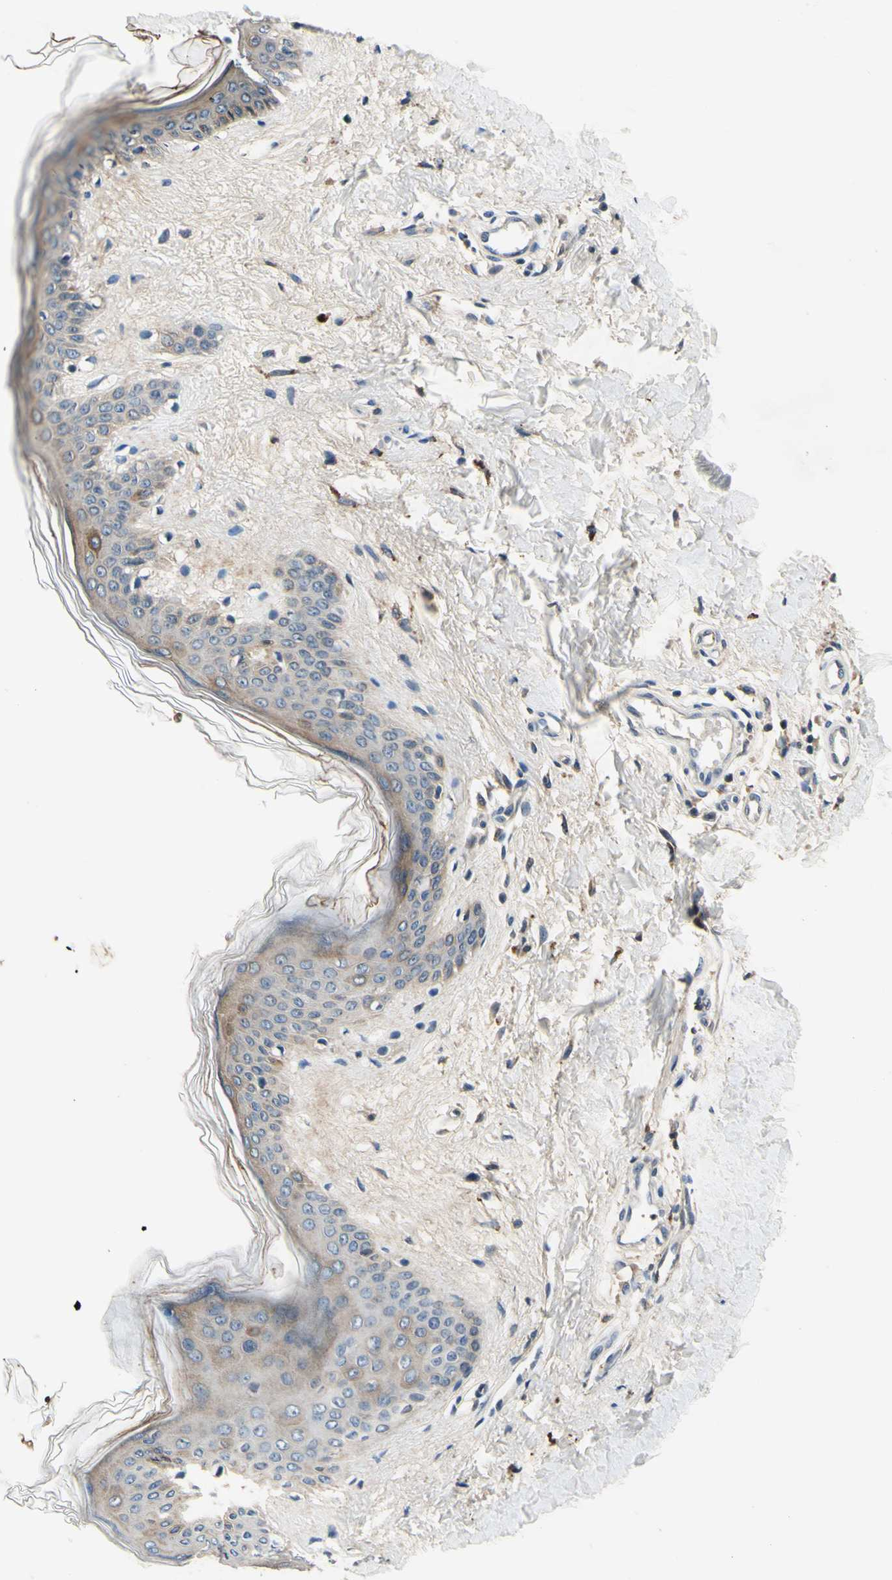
{"staining": {"intensity": "weak", "quantity": ">75%", "location": "cytoplasmic/membranous"}, "tissue": "skin", "cell_type": "Fibroblasts", "image_type": "normal", "snomed": [{"axis": "morphology", "description": "Normal tissue, NOS"}, {"axis": "topography", "description": "Skin"}], "caption": "Benign skin exhibits weak cytoplasmic/membranous staining in approximately >75% of fibroblasts, visualized by immunohistochemistry. (Brightfield microscopy of DAB IHC at high magnification).", "gene": "PLA2G4A", "patient": {"sex": "female", "age": 41}}